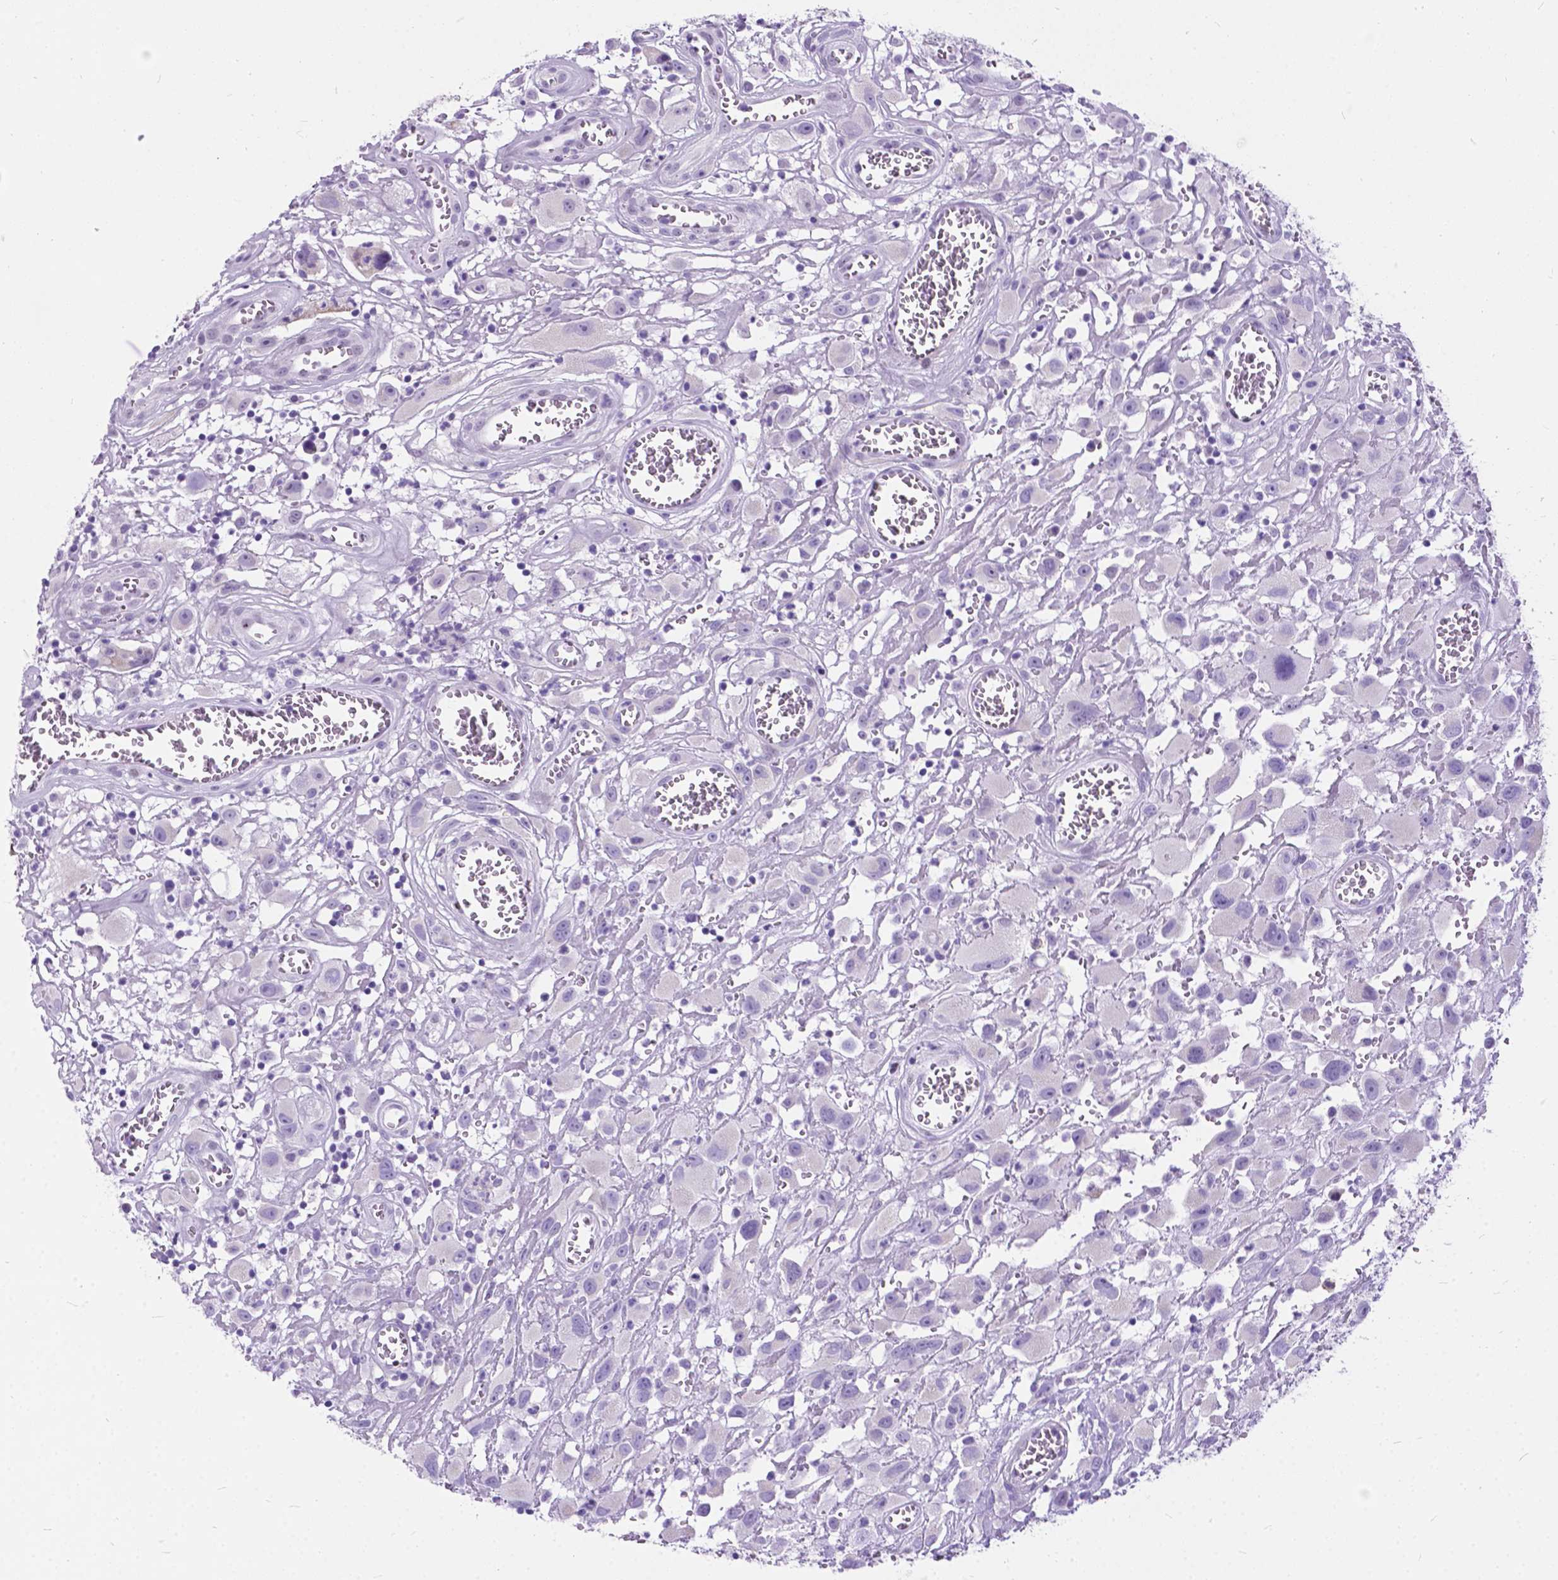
{"staining": {"intensity": "negative", "quantity": "none", "location": "none"}, "tissue": "head and neck cancer", "cell_type": "Tumor cells", "image_type": "cancer", "snomed": [{"axis": "morphology", "description": "Squamous cell carcinoma, NOS"}, {"axis": "morphology", "description": "Squamous cell carcinoma, metastatic, NOS"}, {"axis": "topography", "description": "Oral tissue"}, {"axis": "topography", "description": "Head-Neck"}], "caption": "This histopathology image is of head and neck squamous cell carcinoma stained with immunohistochemistry to label a protein in brown with the nuclei are counter-stained blue. There is no expression in tumor cells. (DAB immunohistochemistry with hematoxylin counter stain).", "gene": "BSND", "patient": {"sex": "female", "age": 85}}